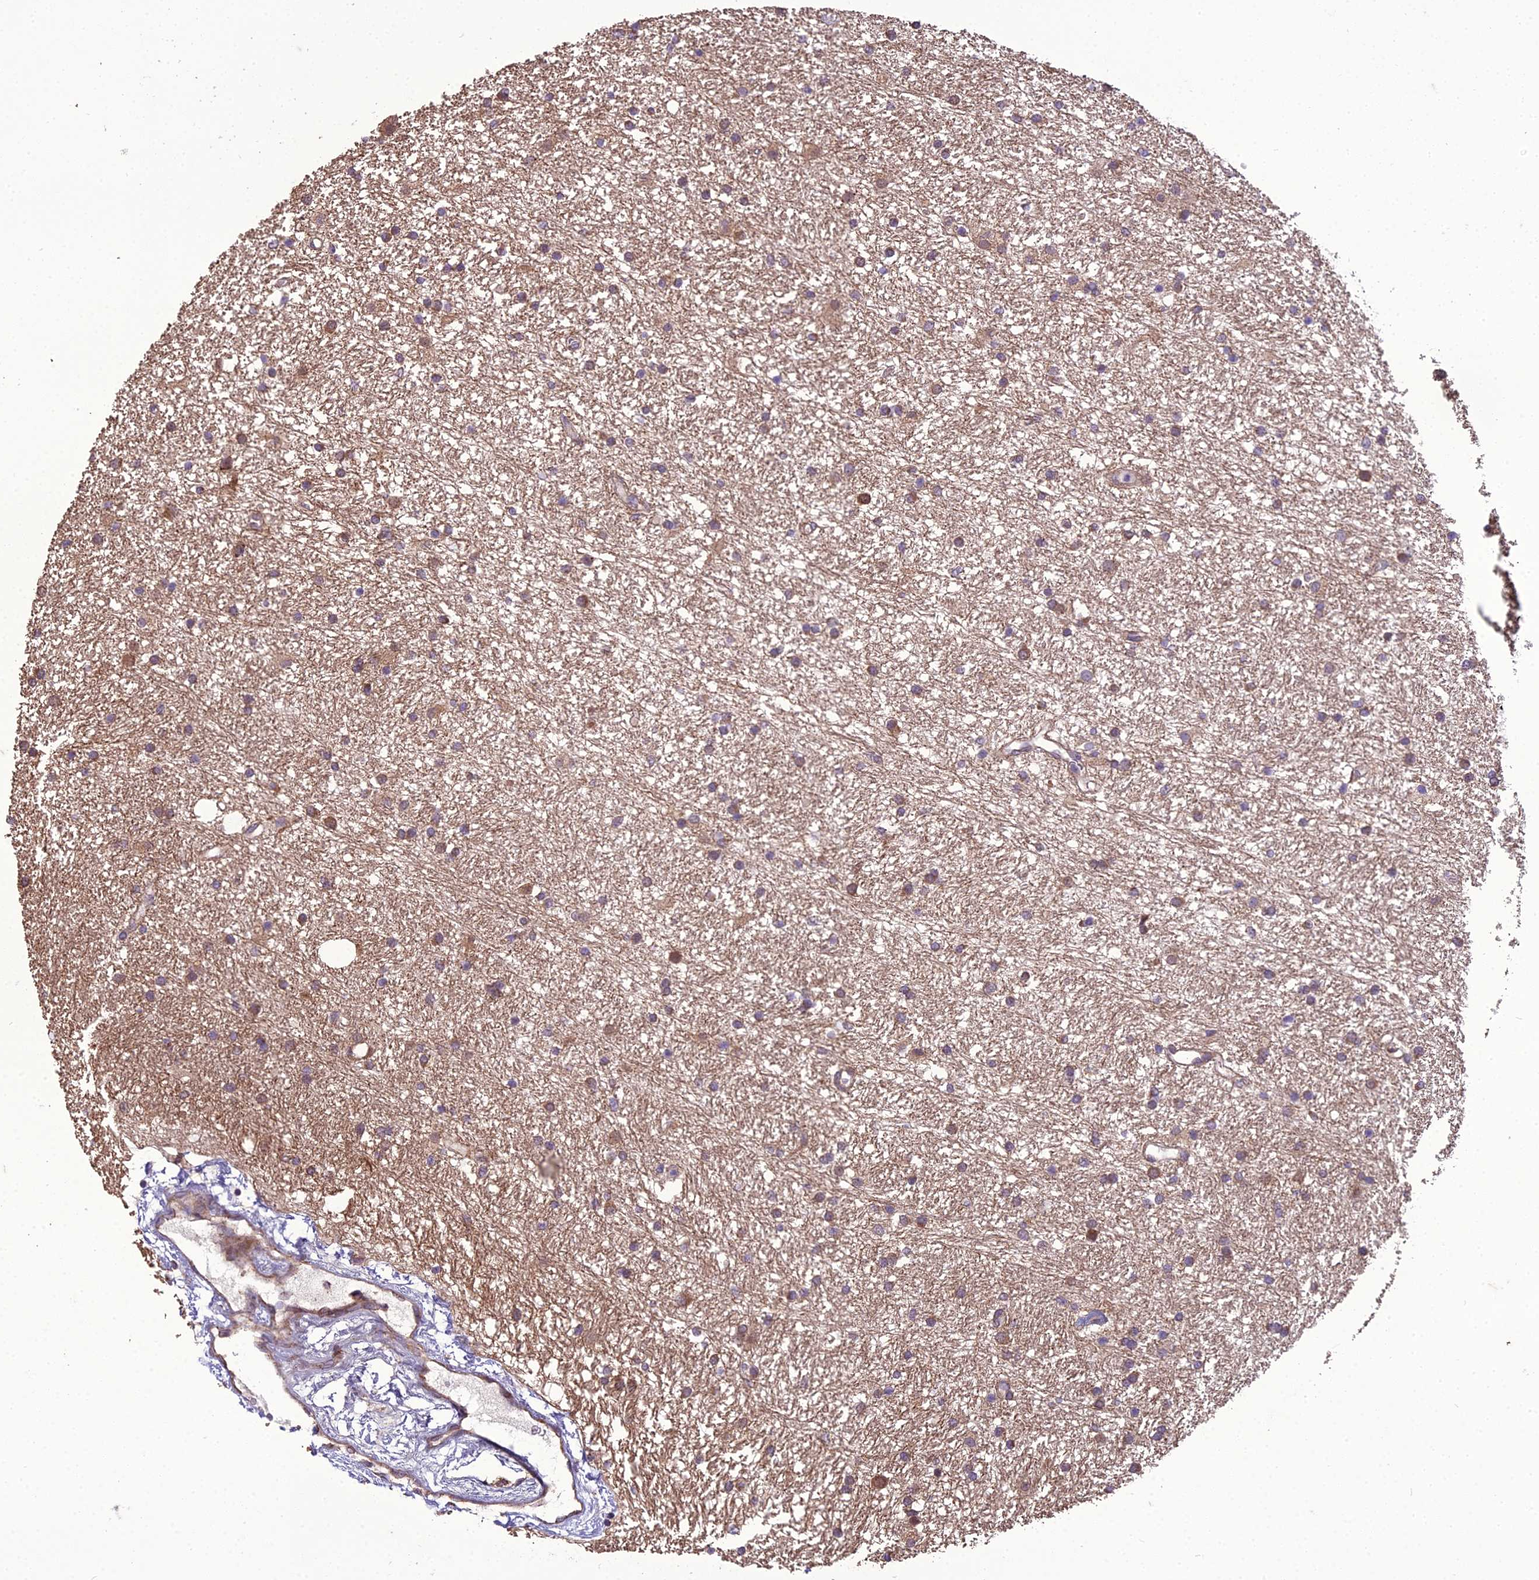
{"staining": {"intensity": "moderate", "quantity": "<25%", "location": "cytoplasmic/membranous,nuclear"}, "tissue": "glioma", "cell_type": "Tumor cells", "image_type": "cancer", "snomed": [{"axis": "morphology", "description": "Glioma, malignant, High grade"}, {"axis": "topography", "description": "Brain"}], "caption": "Glioma was stained to show a protein in brown. There is low levels of moderate cytoplasmic/membranous and nuclear expression in approximately <25% of tumor cells.", "gene": "DUS2", "patient": {"sex": "male", "age": 77}}